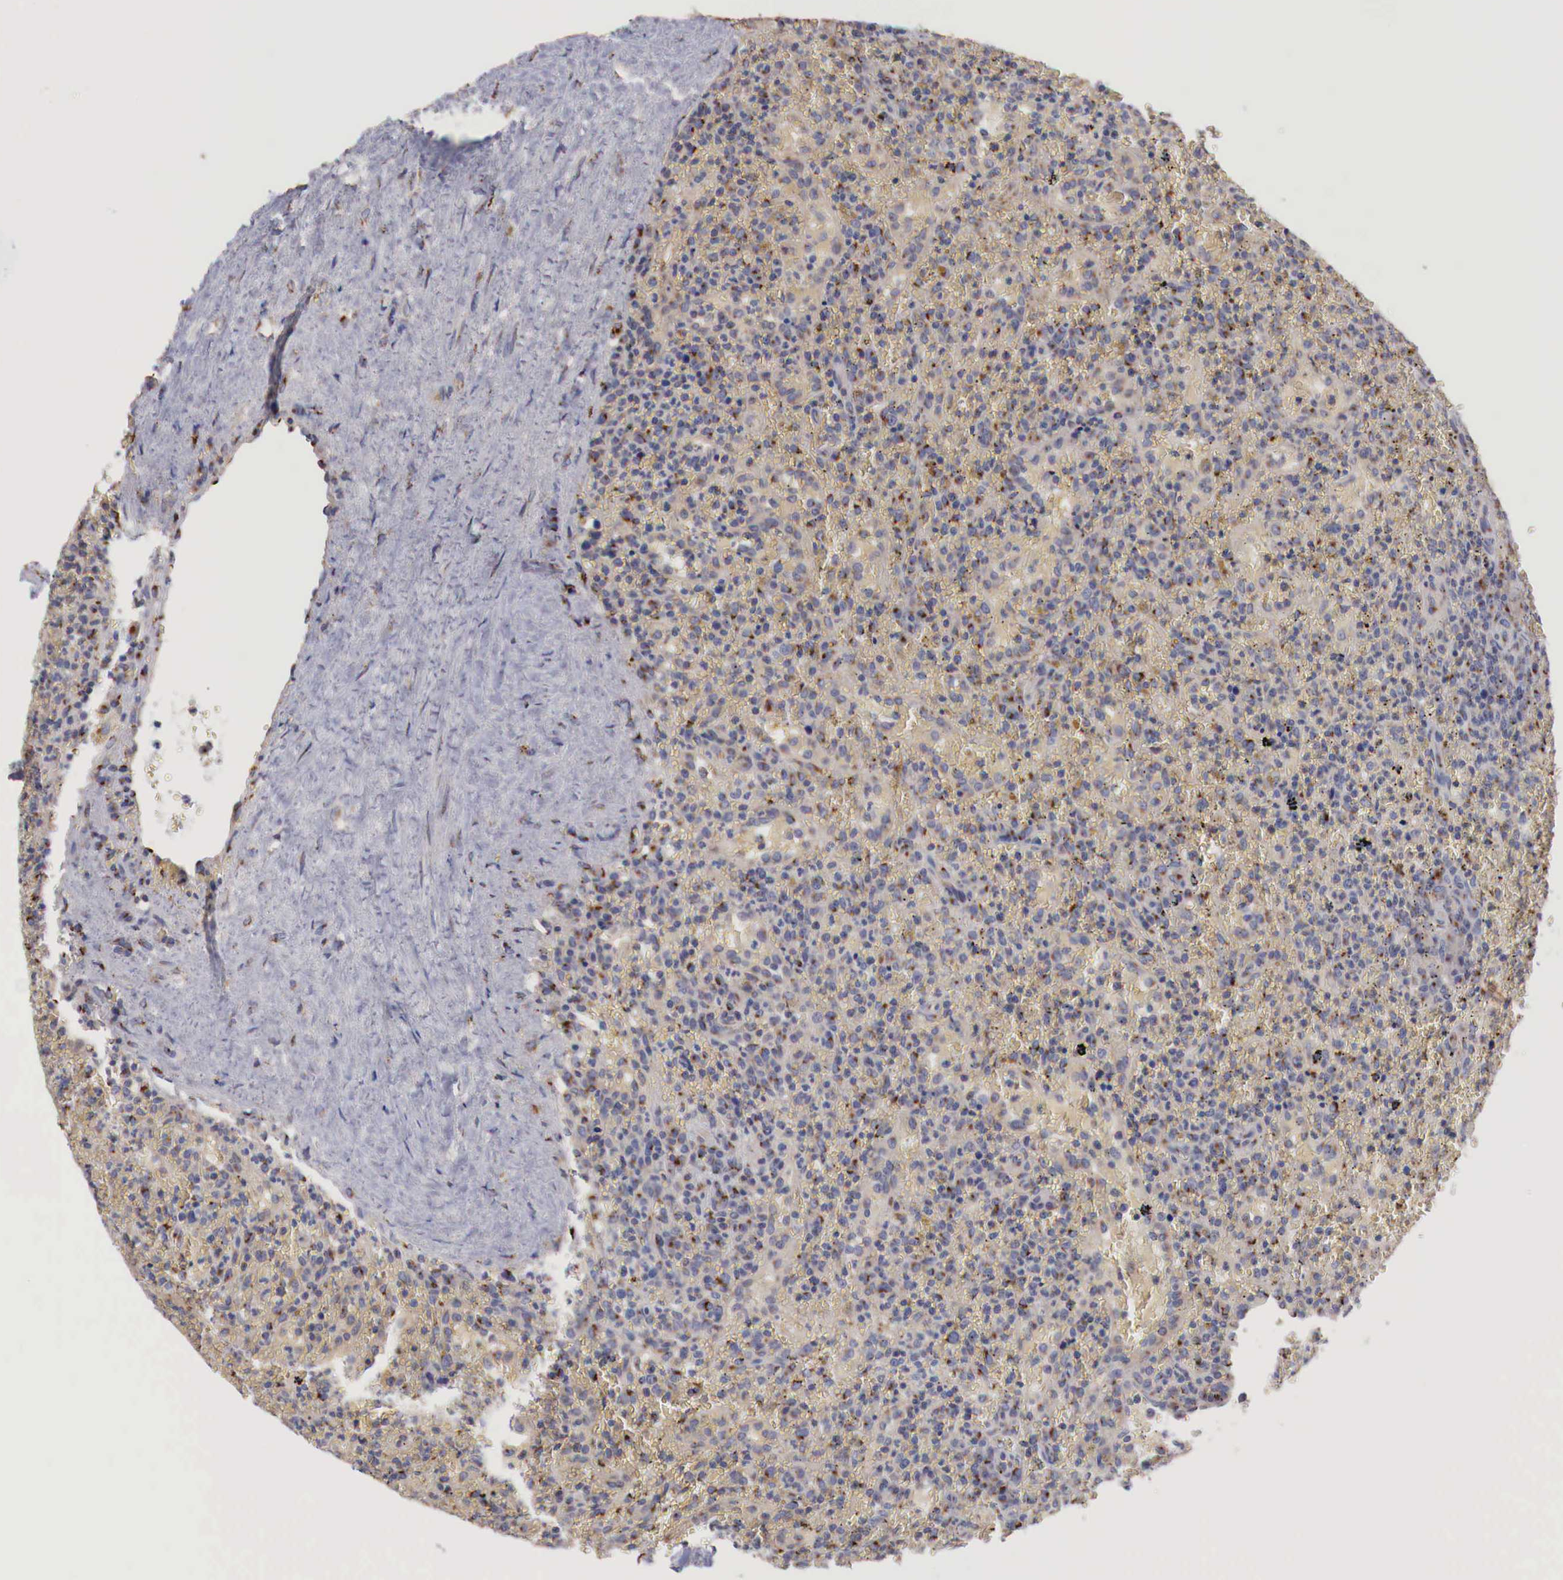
{"staining": {"intensity": "moderate", "quantity": "25%-75%", "location": "cytoplasmic/membranous"}, "tissue": "lymphoma", "cell_type": "Tumor cells", "image_type": "cancer", "snomed": [{"axis": "morphology", "description": "Malignant lymphoma, non-Hodgkin's type, High grade"}, {"axis": "topography", "description": "Spleen"}, {"axis": "topography", "description": "Lymph node"}], "caption": "Protein analysis of lymphoma tissue demonstrates moderate cytoplasmic/membranous staining in about 25%-75% of tumor cells.", "gene": "SYAP1", "patient": {"sex": "female", "age": 70}}